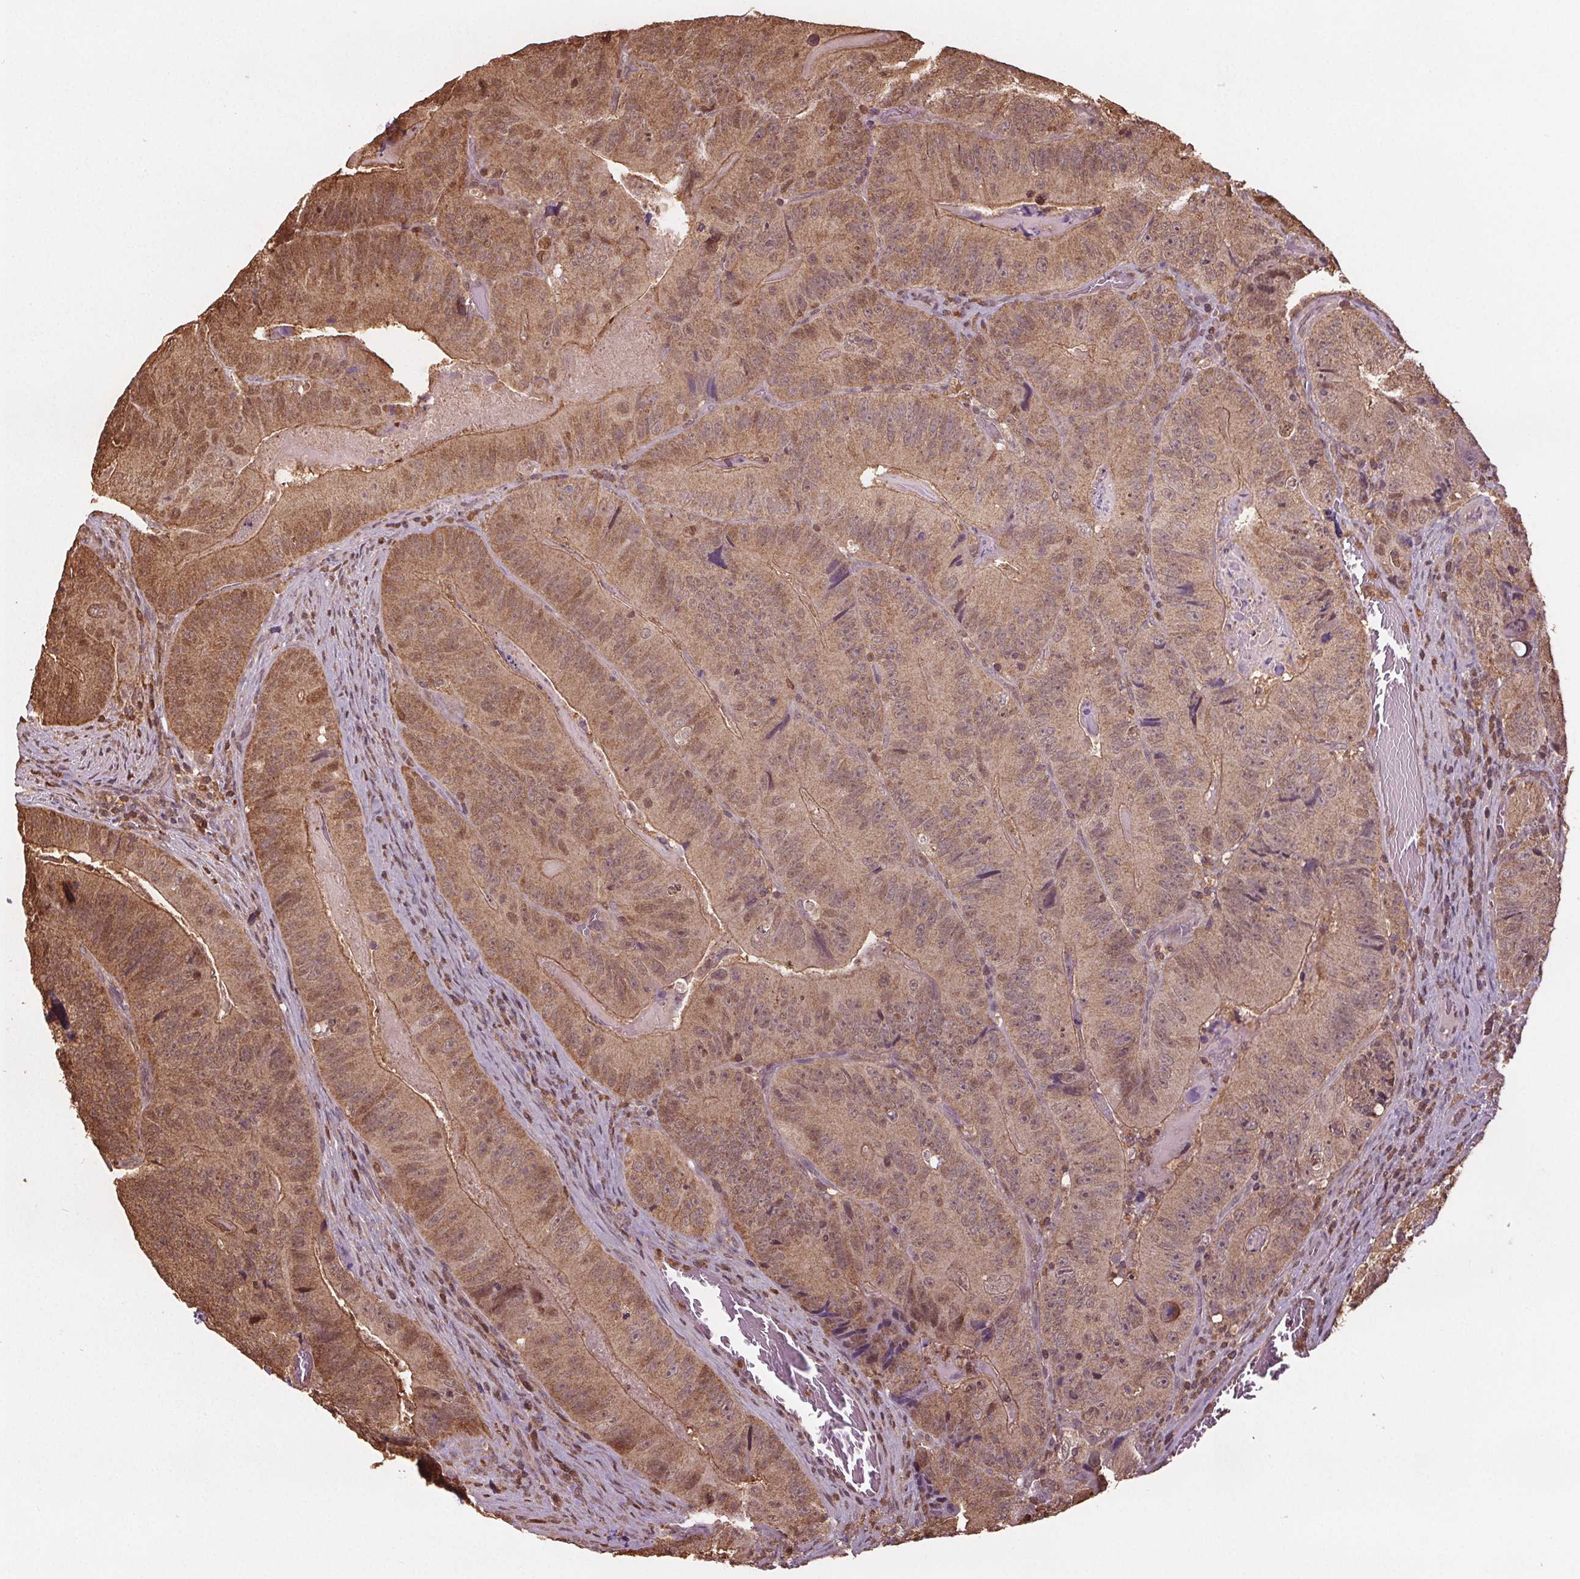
{"staining": {"intensity": "moderate", "quantity": ">75%", "location": "cytoplasmic/membranous,nuclear"}, "tissue": "colorectal cancer", "cell_type": "Tumor cells", "image_type": "cancer", "snomed": [{"axis": "morphology", "description": "Adenocarcinoma, NOS"}, {"axis": "topography", "description": "Colon"}], "caption": "Human colorectal cancer stained with a brown dye displays moderate cytoplasmic/membranous and nuclear positive expression in about >75% of tumor cells.", "gene": "ENO1", "patient": {"sex": "female", "age": 86}}